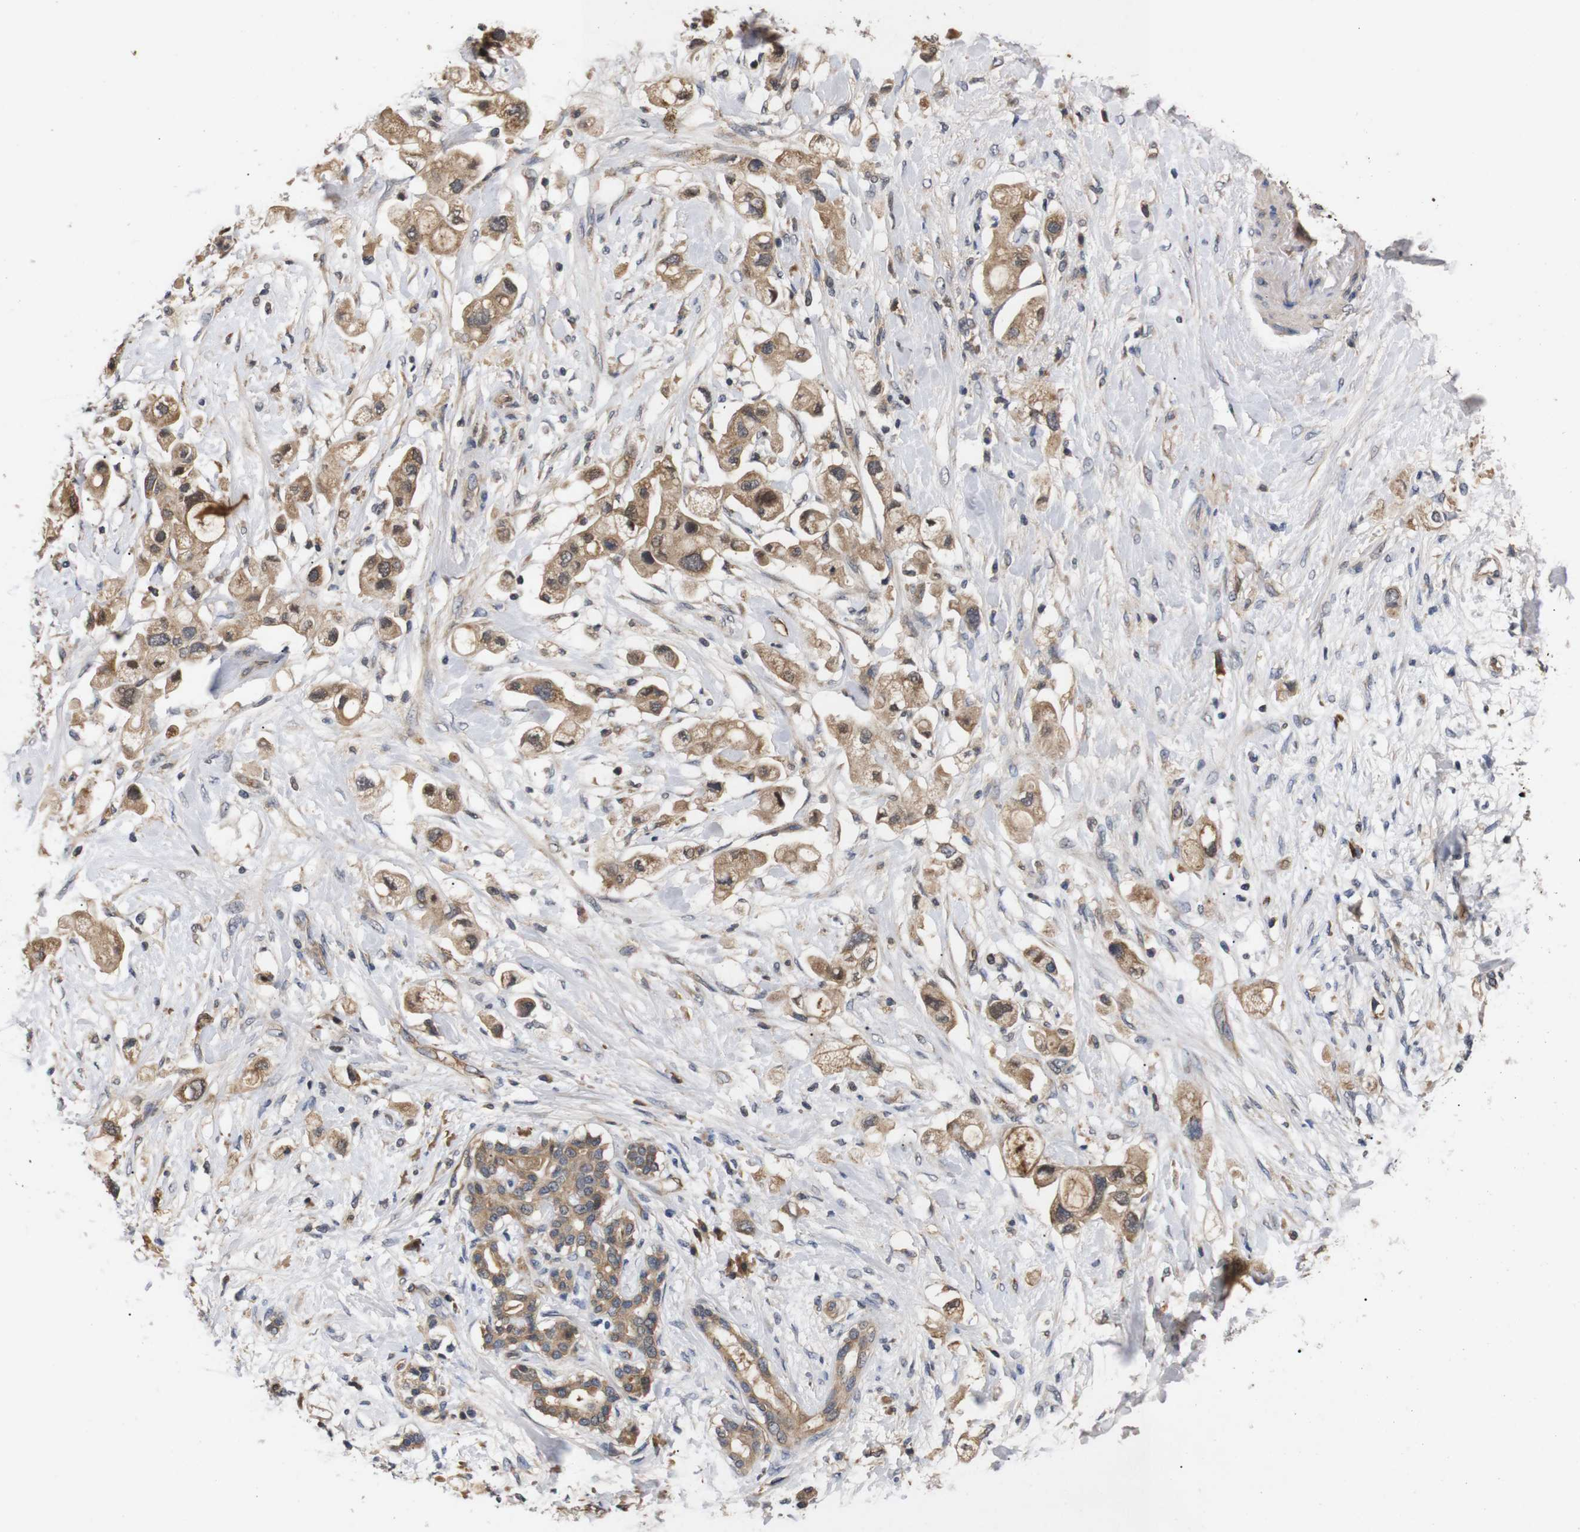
{"staining": {"intensity": "moderate", "quantity": ">75%", "location": "cytoplasmic/membranous"}, "tissue": "pancreatic cancer", "cell_type": "Tumor cells", "image_type": "cancer", "snomed": [{"axis": "morphology", "description": "Adenocarcinoma, NOS"}, {"axis": "topography", "description": "Pancreas"}], "caption": "Approximately >75% of tumor cells in human pancreatic cancer (adenocarcinoma) demonstrate moderate cytoplasmic/membranous protein positivity as visualized by brown immunohistochemical staining.", "gene": "RIPK1", "patient": {"sex": "female", "age": 56}}